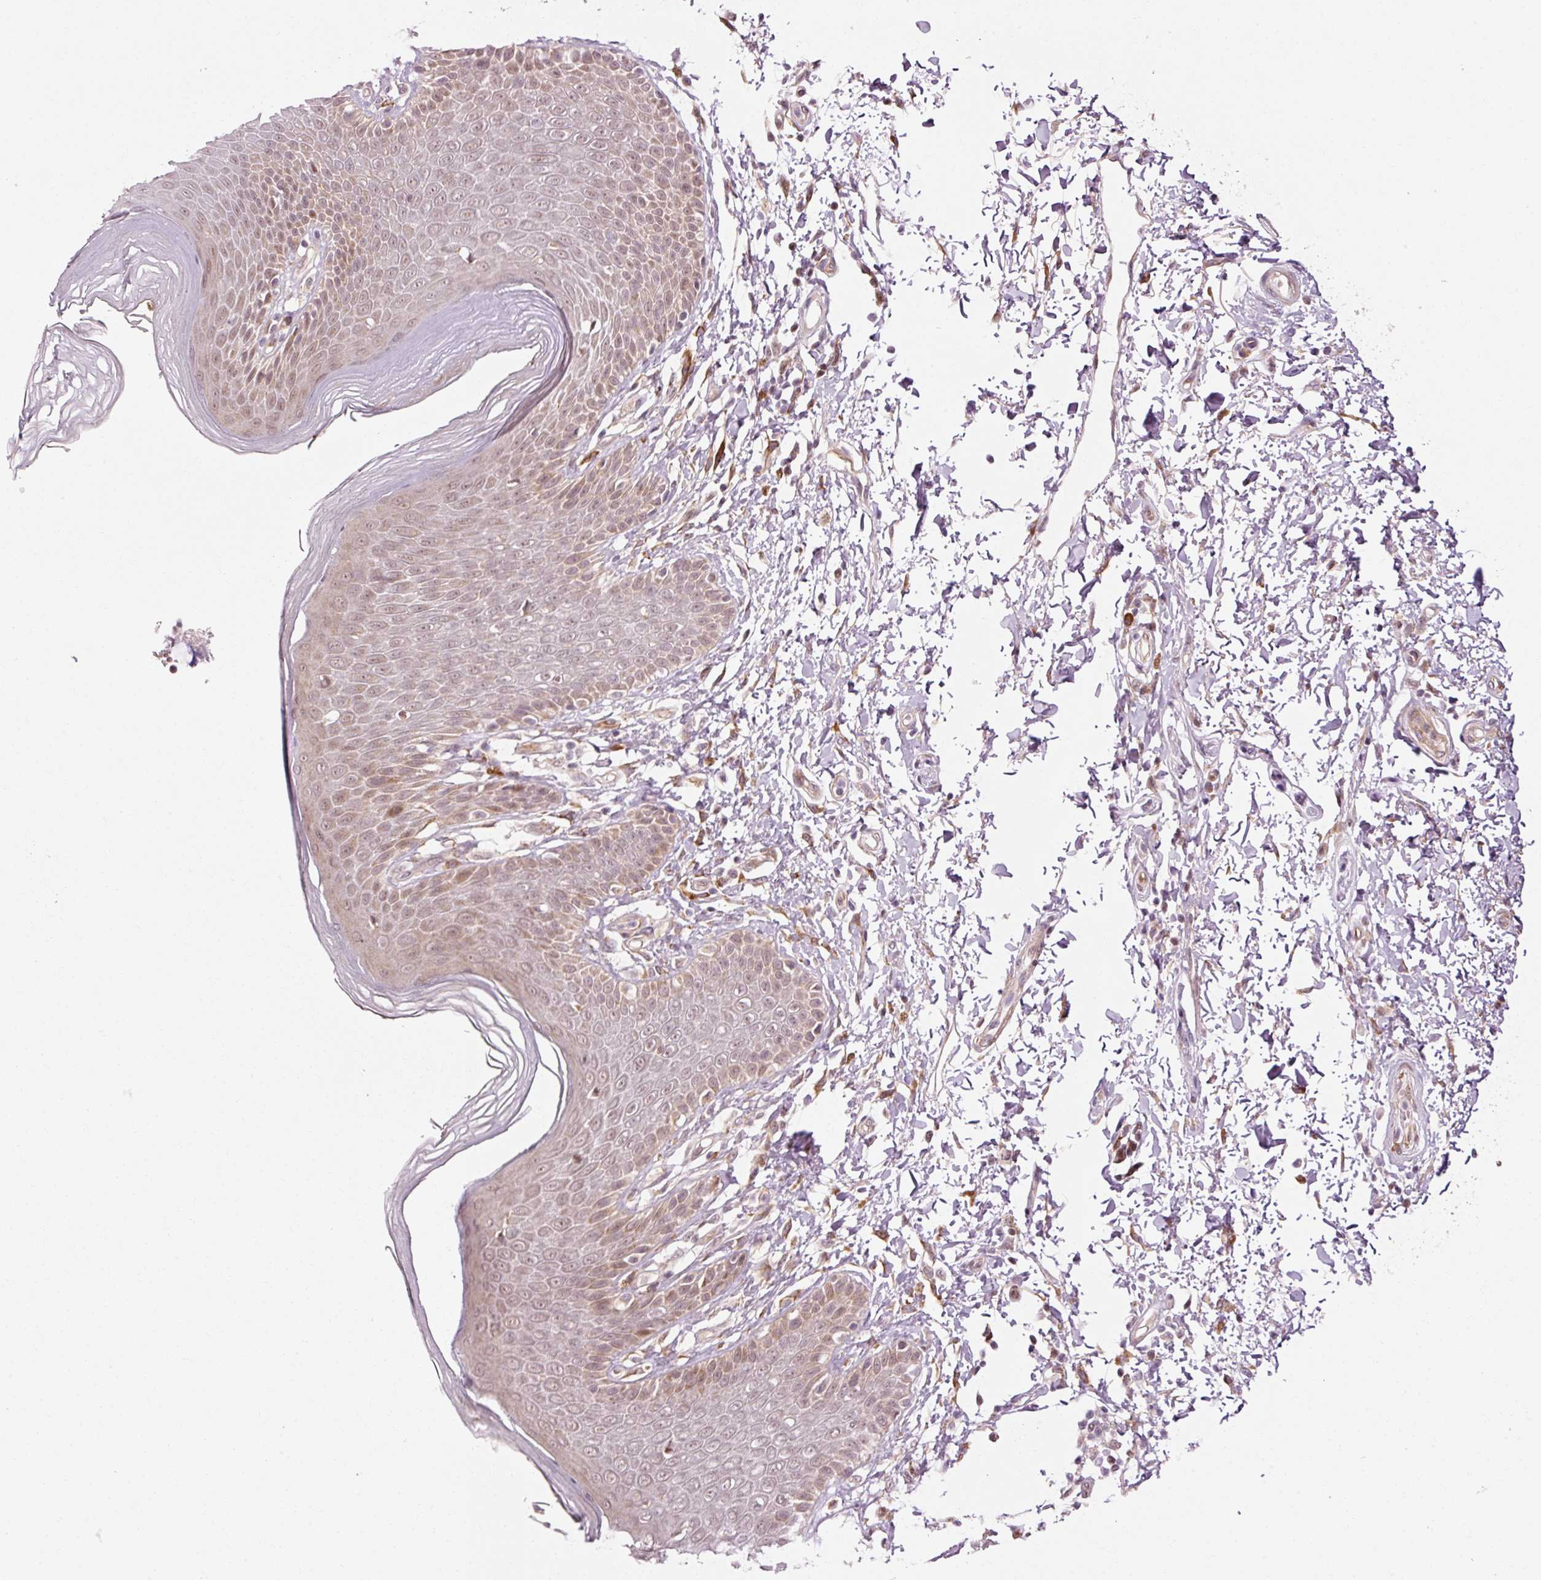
{"staining": {"intensity": "weak", "quantity": ">75%", "location": "cytoplasmic/membranous,nuclear"}, "tissue": "skin", "cell_type": "Epidermal cells", "image_type": "normal", "snomed": [{"axis": "morphology", "description": "Normal tissue, NOS"}, {"axis": "topography", "description": "Peripheral nerve tissue"}], "caption": "Immunohistochemistry (IHC) micrograph of benign skin stained for a protein (brown), which shows low levels of weak cytoplasmic/membranous,nuclear staining in about >75% of epidermal cells.", "gene": "ANKRD20A1", "patient": {"sex": "male", "age": 51}}